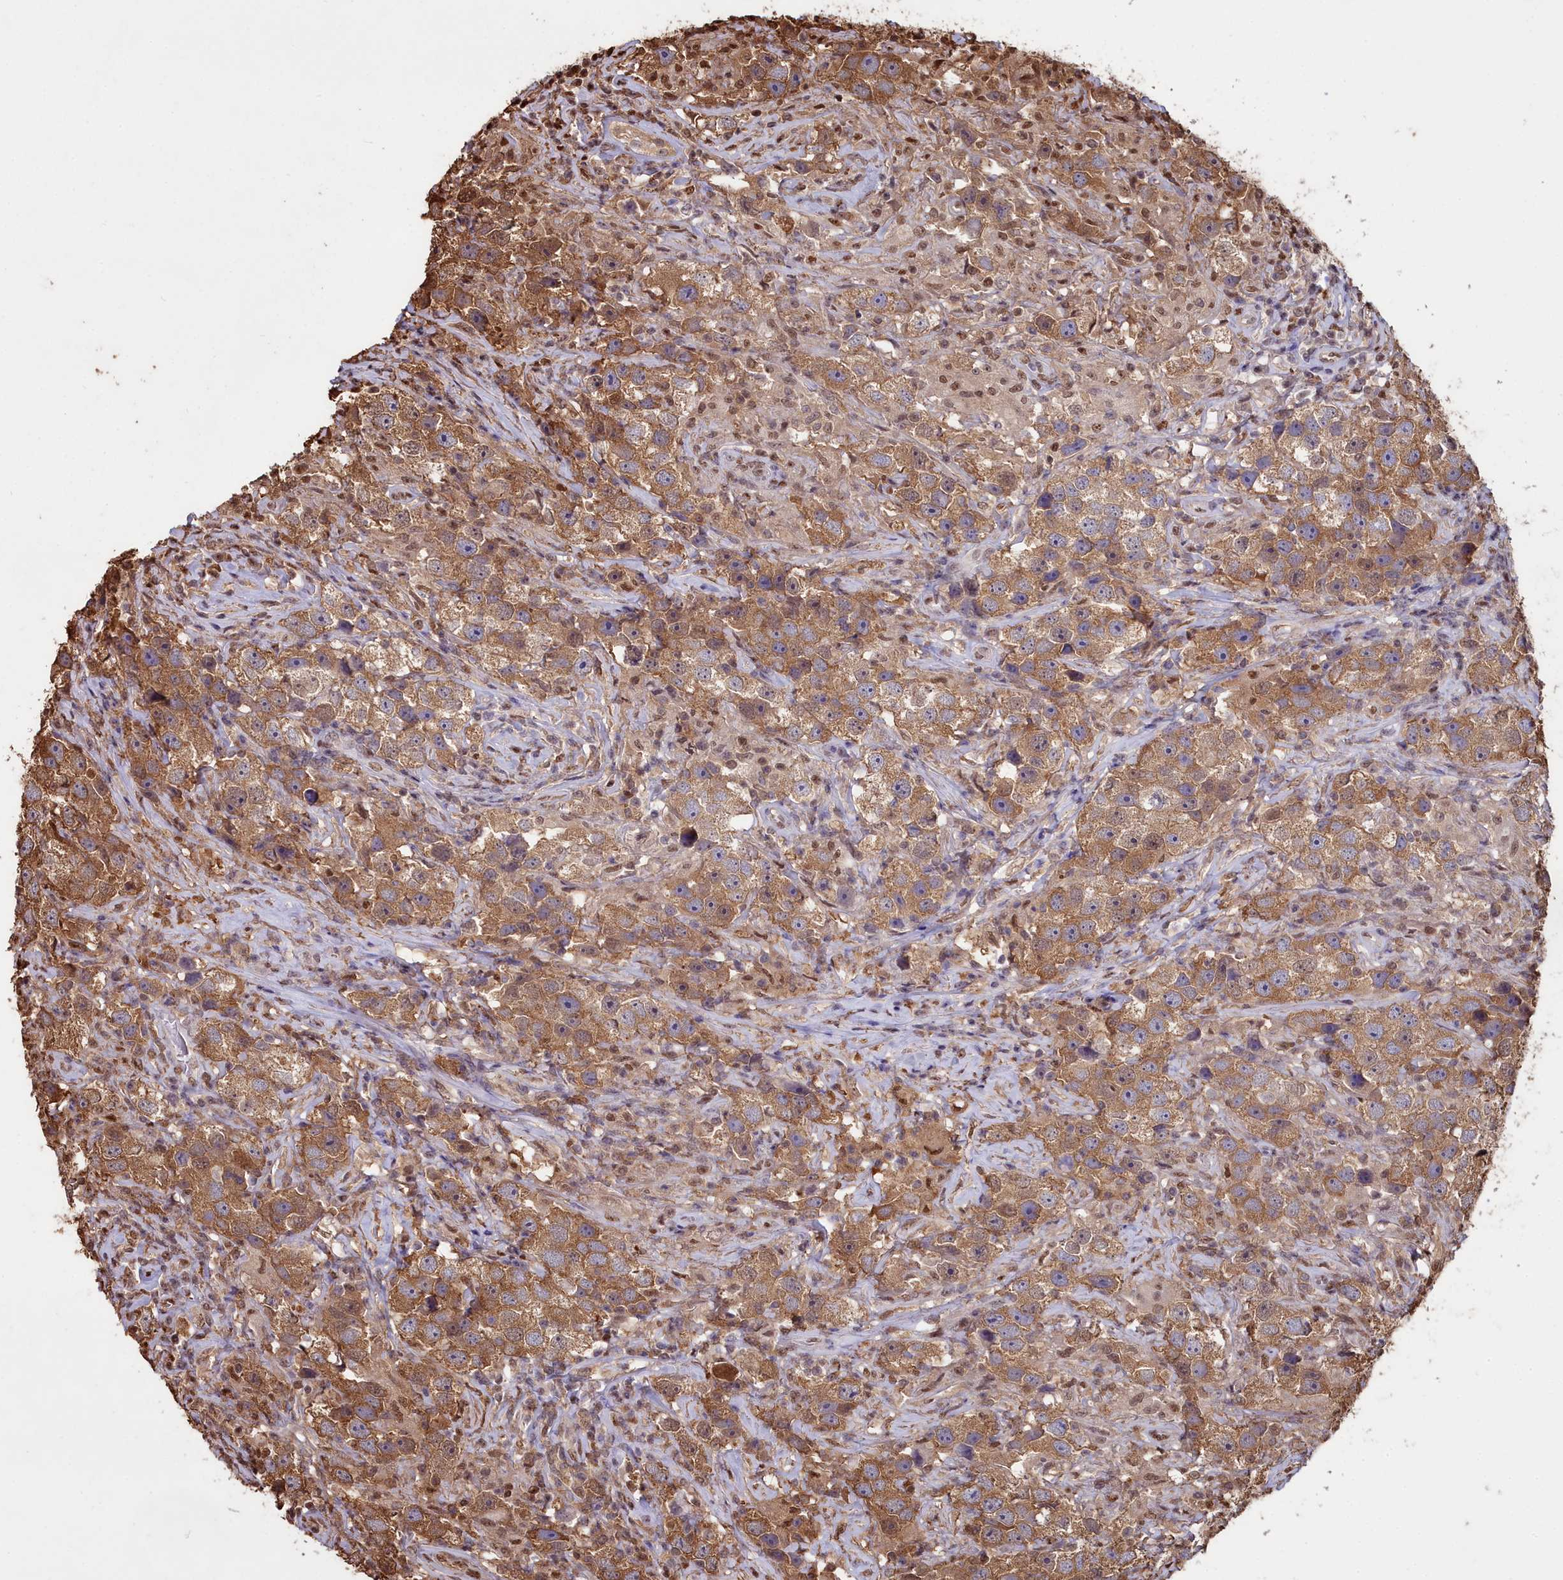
{"staining": {"intensity": "moderate", "quantity": ">75%", "location": "cytoplasmic/membranous"}, "tissue": "testis cancer", "cell_type": "Tumor cells", "image_type": "cancer", "snomed": [{"axis": "morphology", "description": "Seminoma, NOS"}, {"axis": "topography", "description": "Testis"}], "caption": "Human testis cancer stained with a protein marker demonstrates moderate staining in tumor cells.", "gene": "GAPDH", "patient": {"sex": "male", "age": 49}}